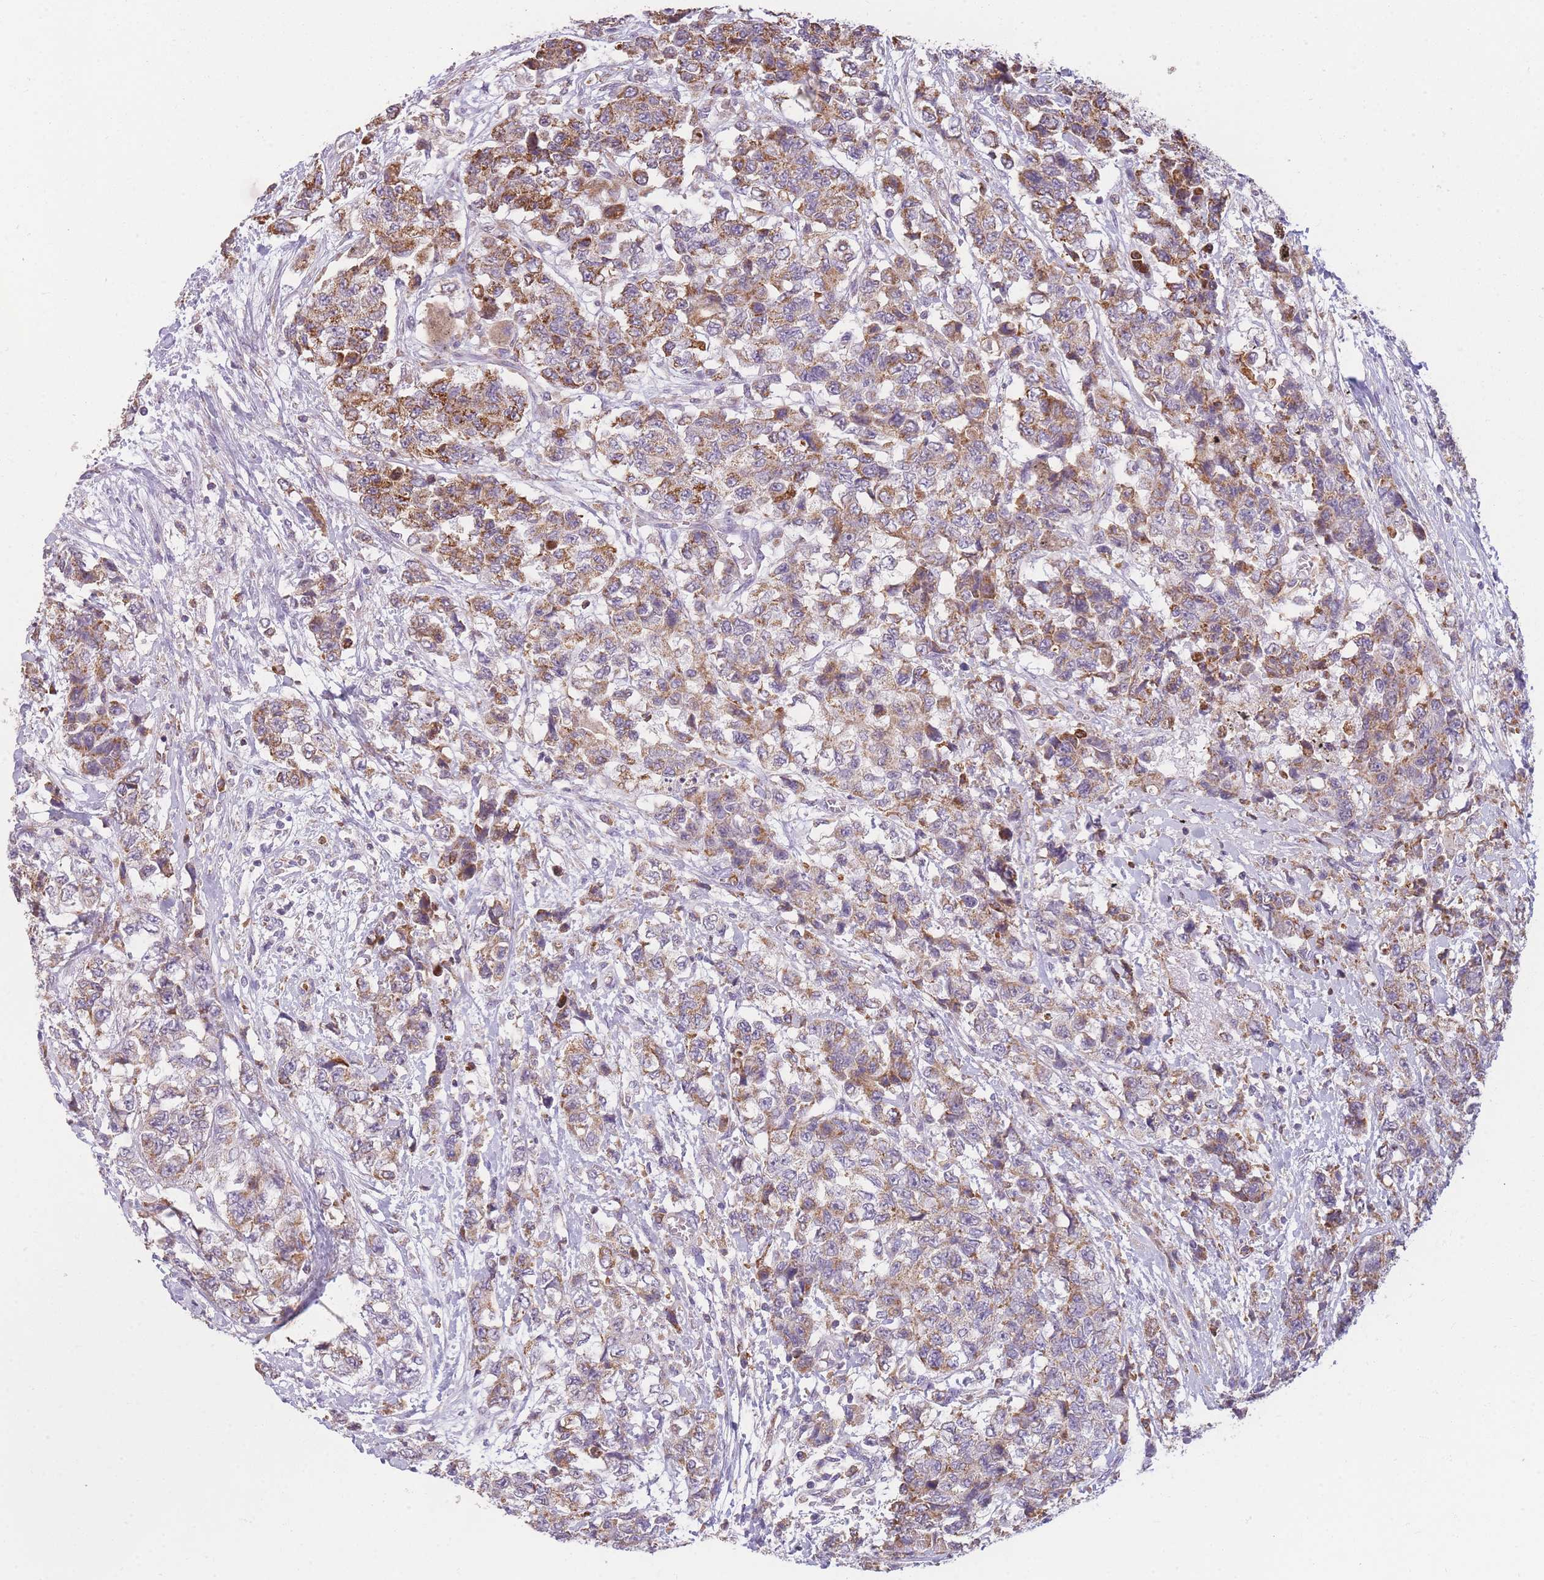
{"staining": {"intensity": "moderate", "quantity": ">75%", "location": "cytoplasmic/membranous"}, "tissue": "urothelial cancer", "cell_type": "Tumor cells", "image_type": "cancer", "snomed": [{"axis": "morphology", "description": "Urothelial carcinoma, High grade"}, {"axis": "topography", "description": "Urinary bladder"}], "caption": "High-magnification brightfield microscopy of high-grade urothelial carcinoma stained with DAB (brown) and counterstained with hematoxylin (blue). tumor cells exhibit moderate cytoplasmic/membranous staining is identified in approximately>75% of cells.", "gene": "PRAM1", "patient": {"sex": "female", "age": 78}}